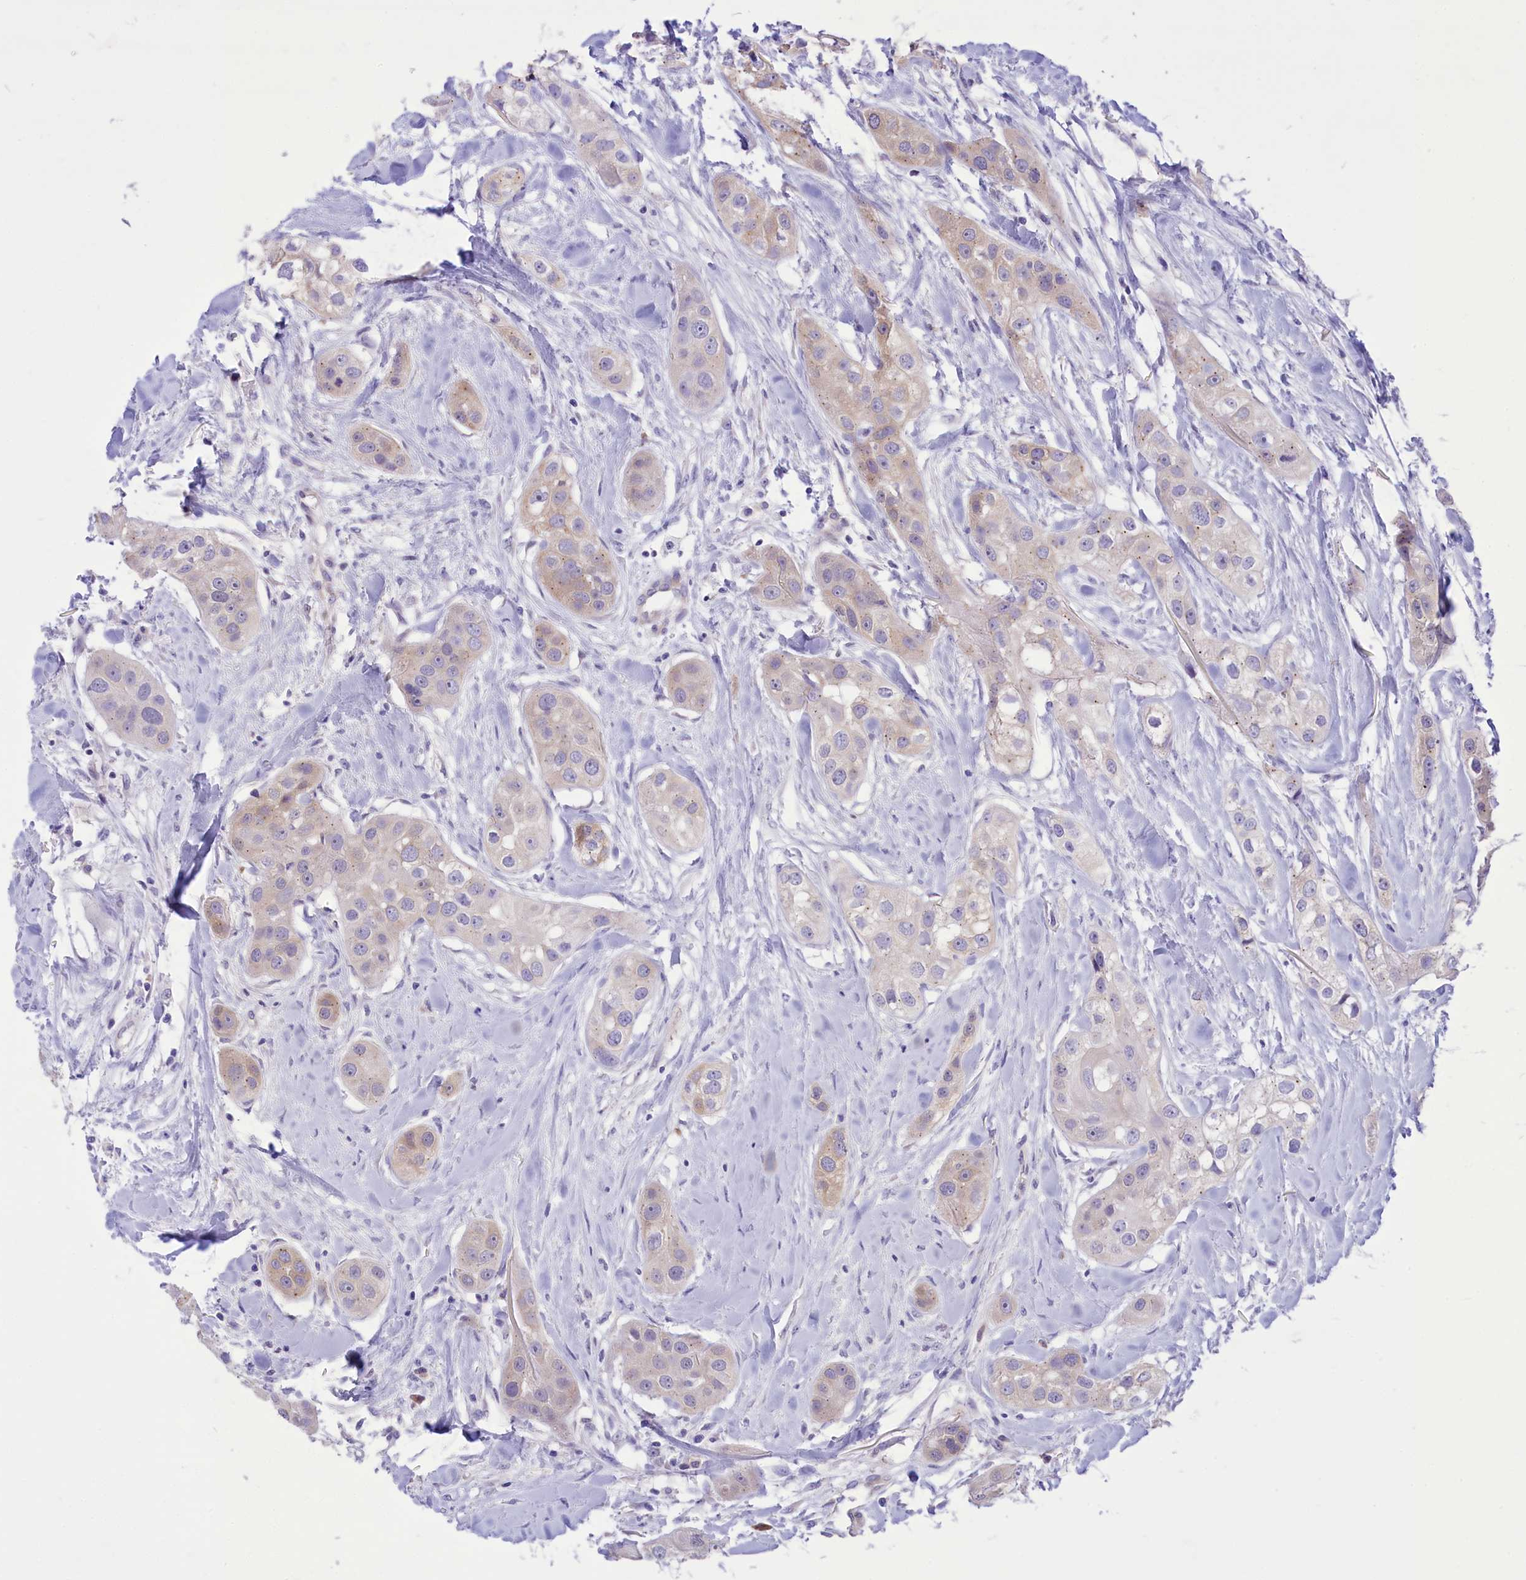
{"staining": {"intensity": "weak", "quantity": "<25%", "location": "cytoplasmic/membranous"}, "tissue": "head and neck cancer", "cell_type": "Tumor cells", "image_type": "cancer", "snomed": [{"axis": "morphology", "description": "Normal tissue, NOS"}, {"axis": "morphology", "description": "Squamous cell carcinoma, NOS"}, {"axis": "topography", "description": "Skeletal muscle"}, {"axis": "topography", "description": "Head-Neck"}], "caption": "Human head and neck cancer stained for a protein using immunohistochemistry (IHC) displays no positivity in tumor cells.", "gene": "DCAF16", "patient": {"sex": "male", "age": 51}}